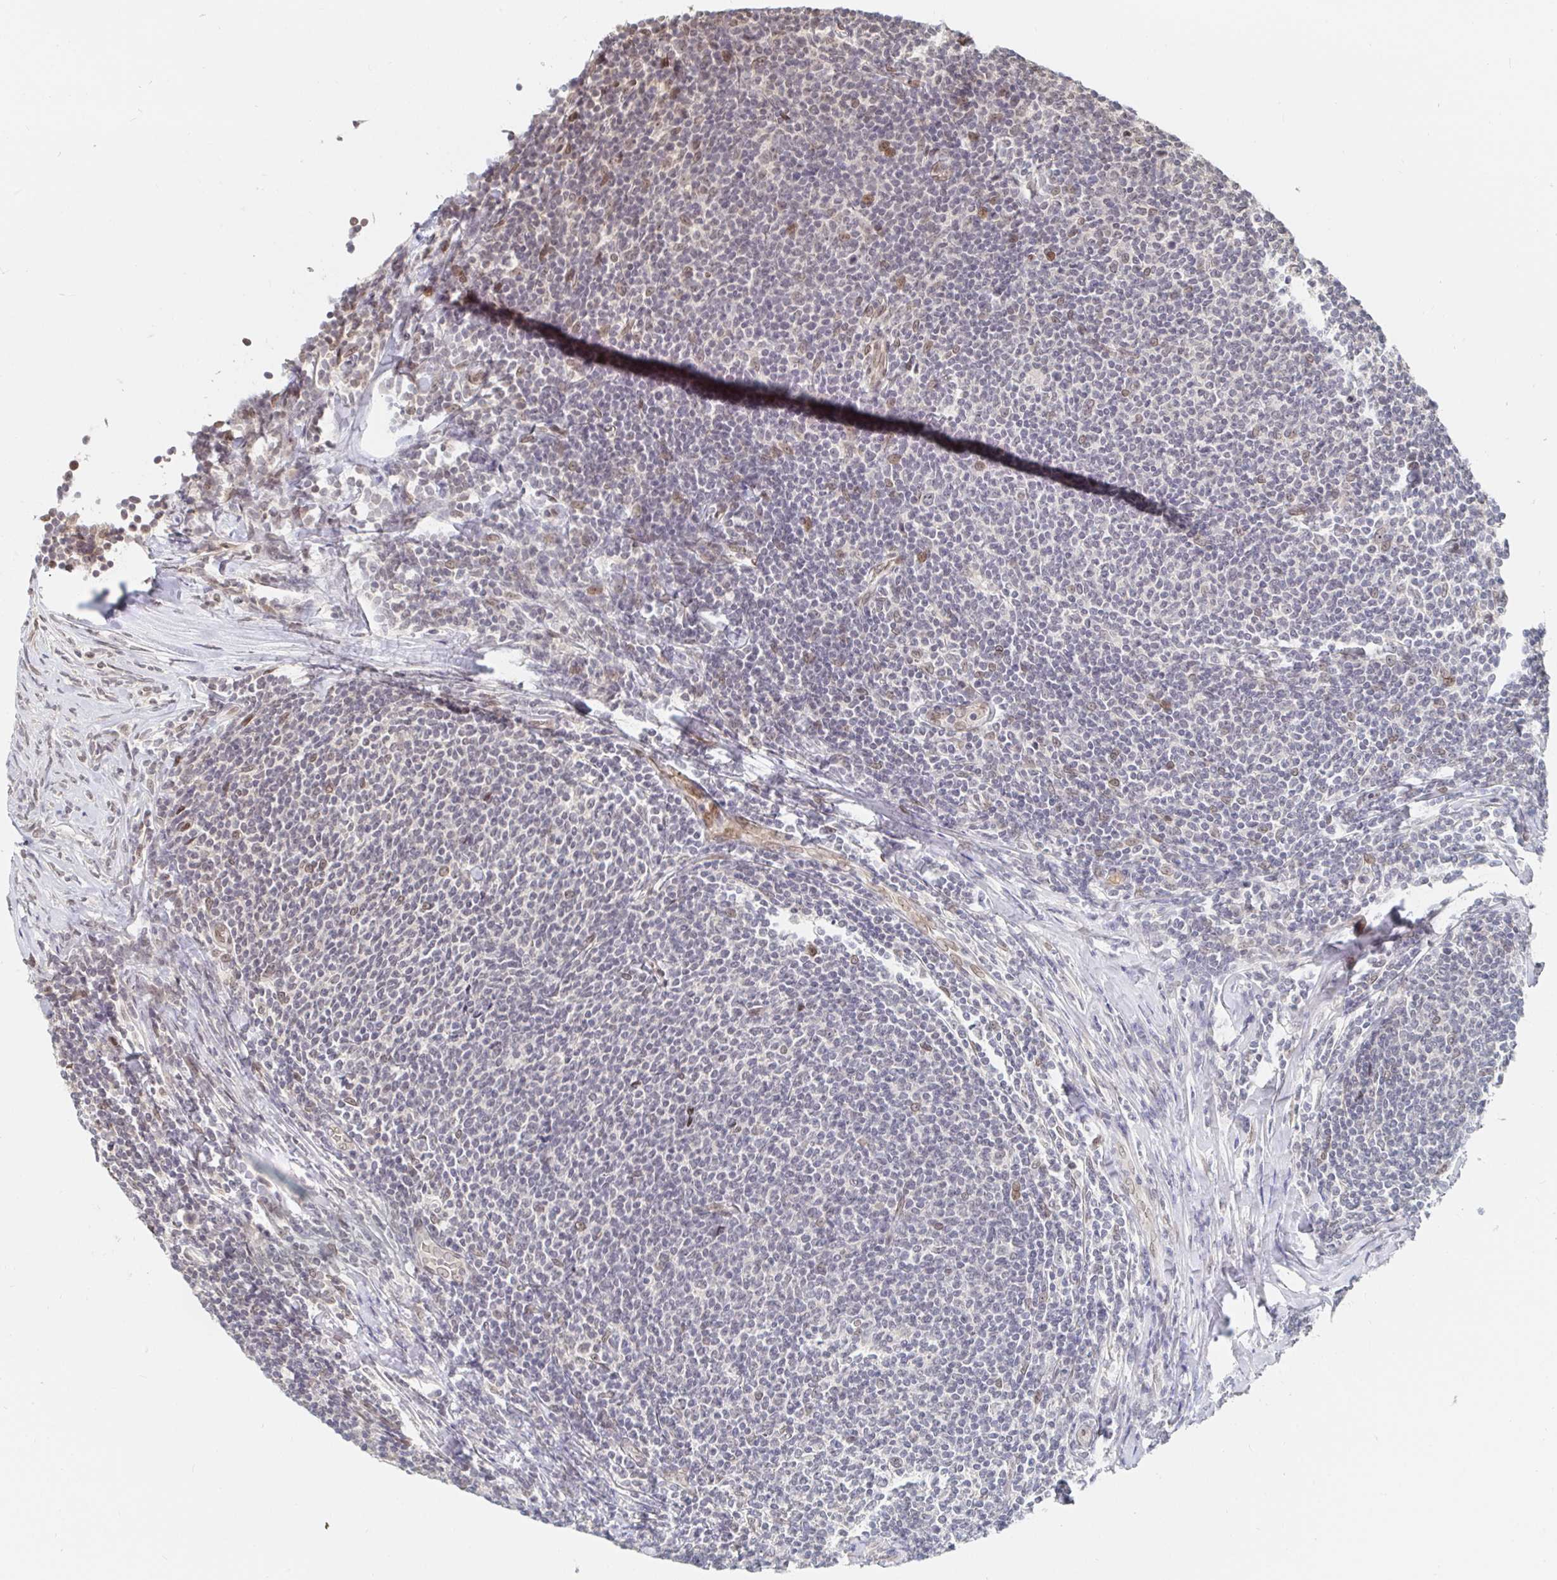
{"staining": {"intensity": "negative", "quantity": "none", "location": "none"}, "tissue": "lymphoma", "cell_type": "Tumor cells", "image_type": "cancer", "snomed": [{"axis": "morphology", "description": "Malignant lymphoma, non-Hodgkin's type, Low grade"}, {"axis": "topography", "description": "Lymph node"}], "caption": "Tumor cells are negative for brown protein staining in lymphoma. (DAB (3,3'-diaminobenzidine) immunohistochemistry, high magnification).", "gene": "CHD2", "patient": {"sex": "male", "age": 52}}